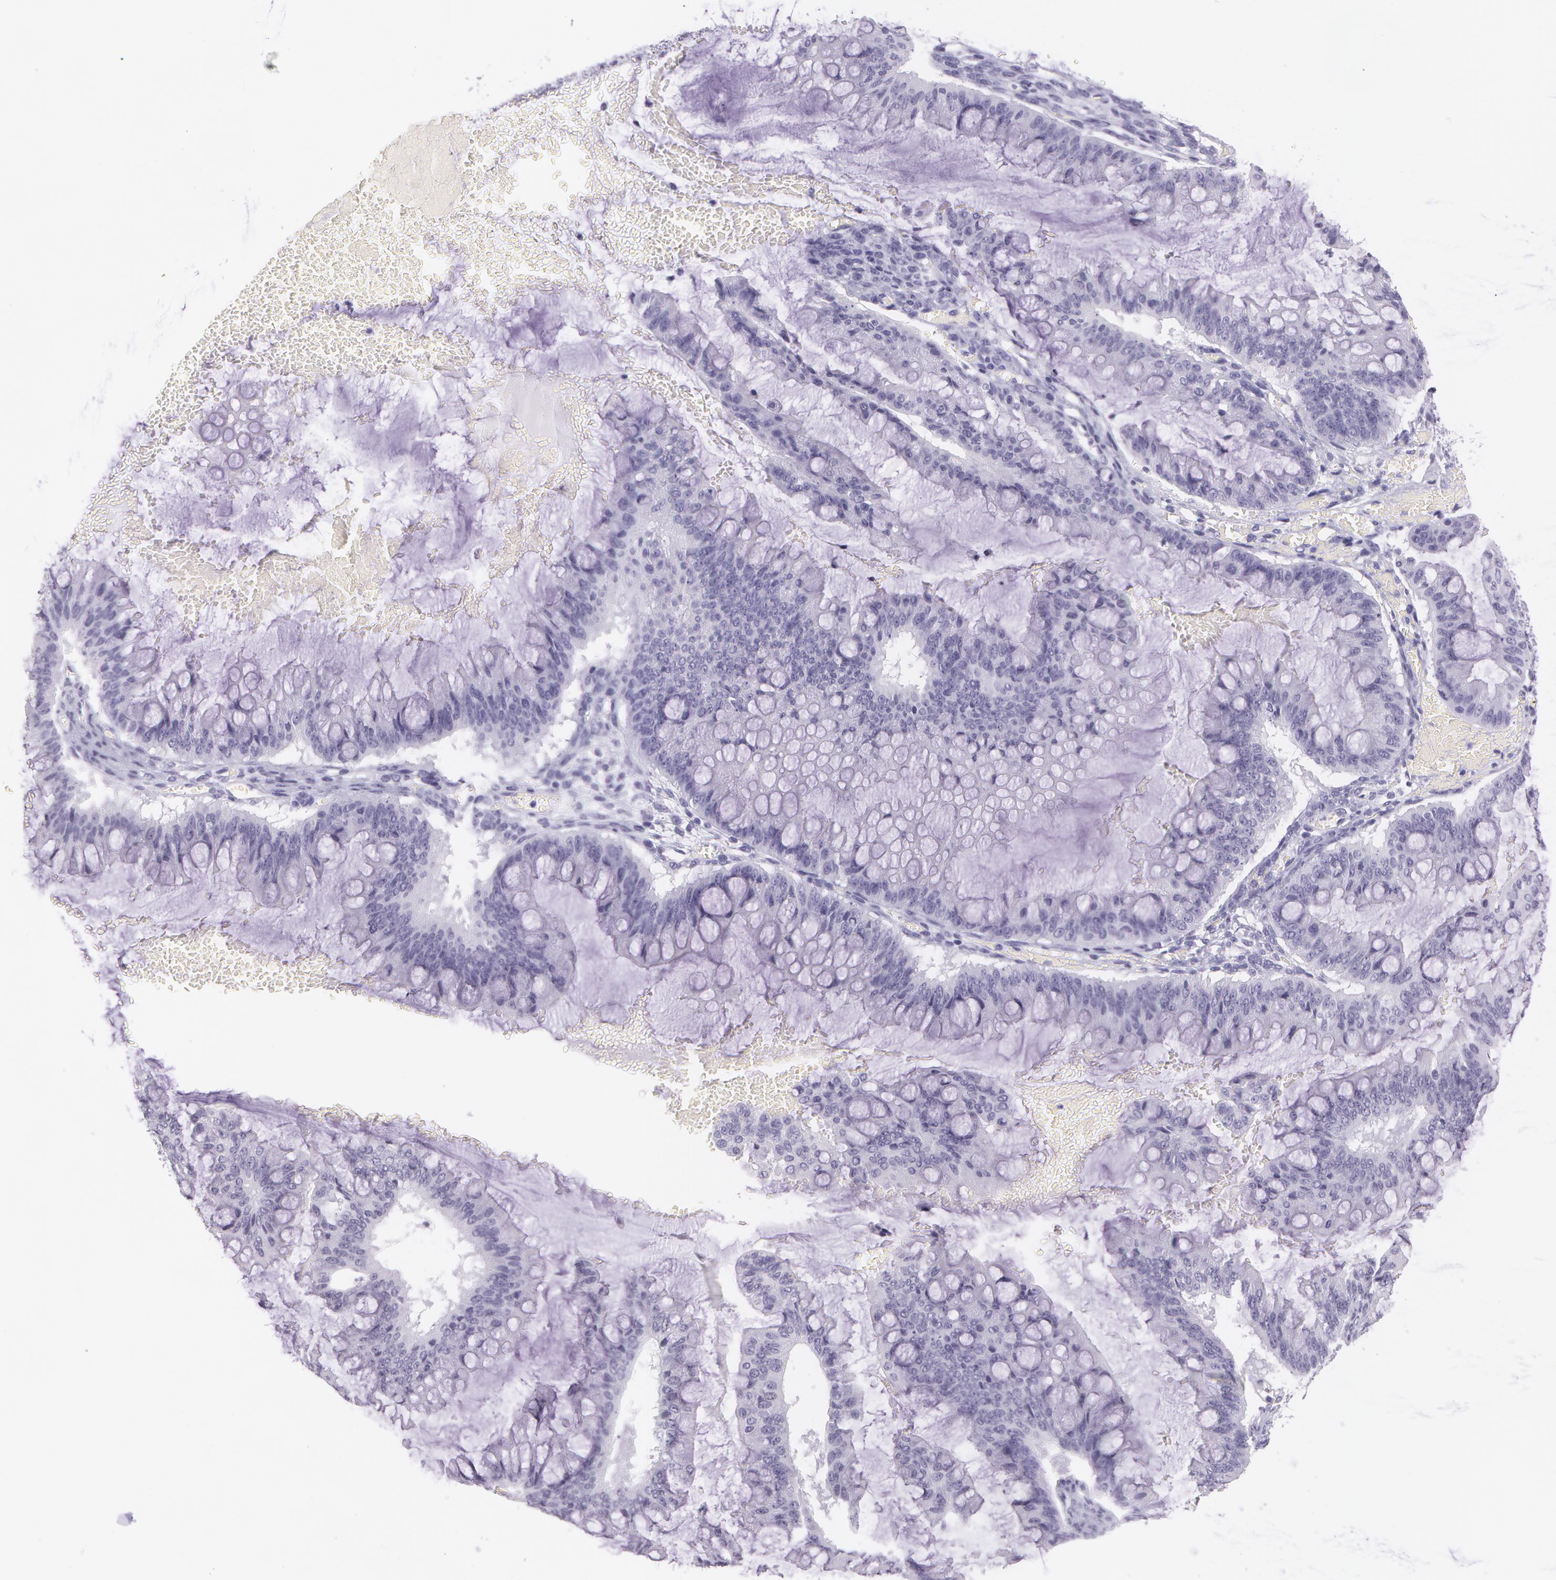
{"staining": {"intensity": "negative", "quantity": "none", "location": "none"}, "tissue": "ovarian cancer", "cell_type": "Tumor cells", "image_type": "cancer", "snomed": [{"axis": "morphology", "description": "Cystadenocarcinoma, mucinous, NOS"}, {"axis": "topography", "description": "Ovary"}], "caption": "Protein analysis of mucinous cystadenocarcinoma (ovarian) reveals no significant staining in tumor cells.", "gene": "SNCG", "patient": {"sex": "female", "age": 73}}